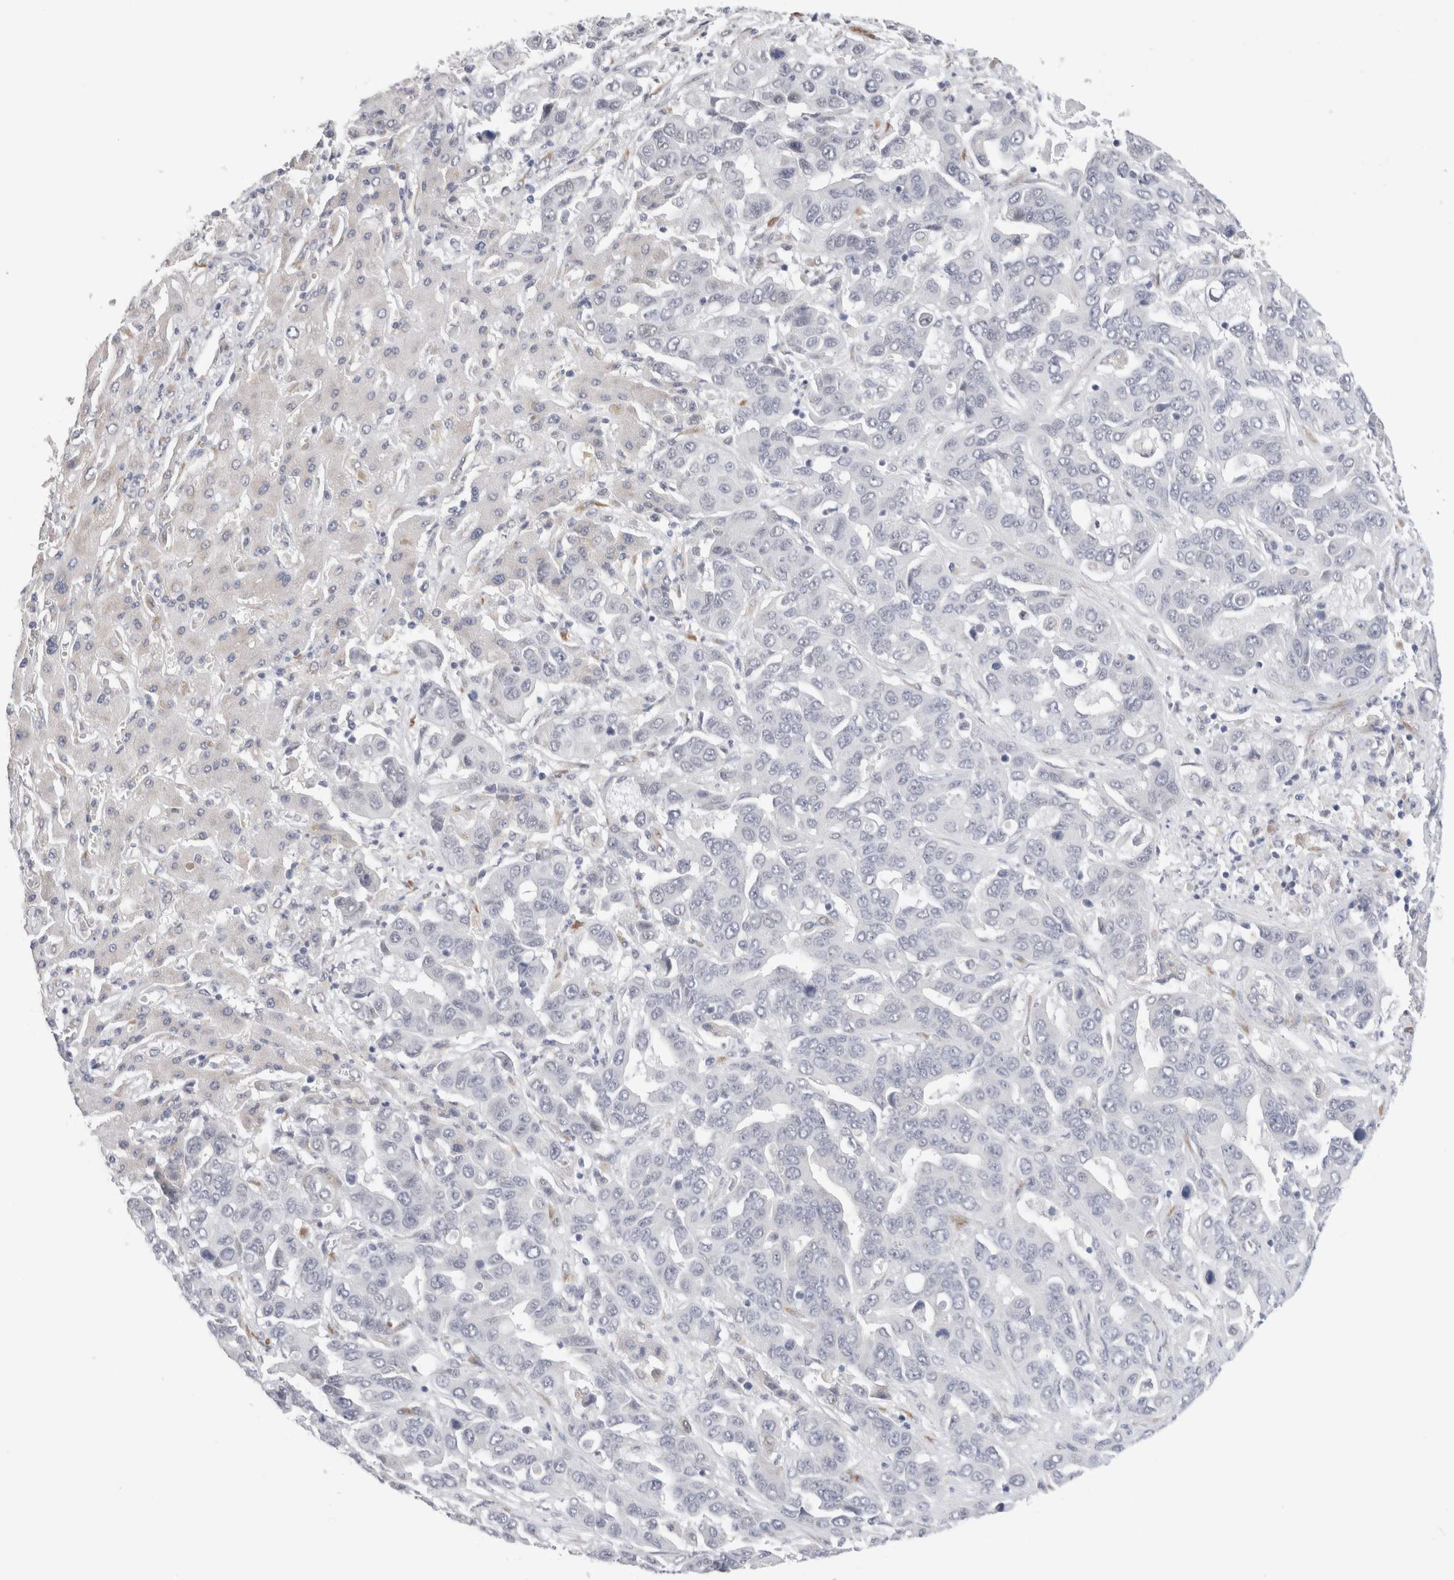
{"staining": {"intensity": "negative", "quantity": "none", "location": "none"}, "tissue": "liver cancer", "cell_type": "Tumor cells", "image_type": "cancer", "snomed": [{"axis": "morphology", "description": "Cholangiocarcinoma"}, {"axis": "topography", "description": "Liver"}], "caption": "IHC of cholangiocarcinoma (liver) reveals no expression in tumor cells.", "gene": "HDLBP", "patient": {"sex": "female", "age": 52}}